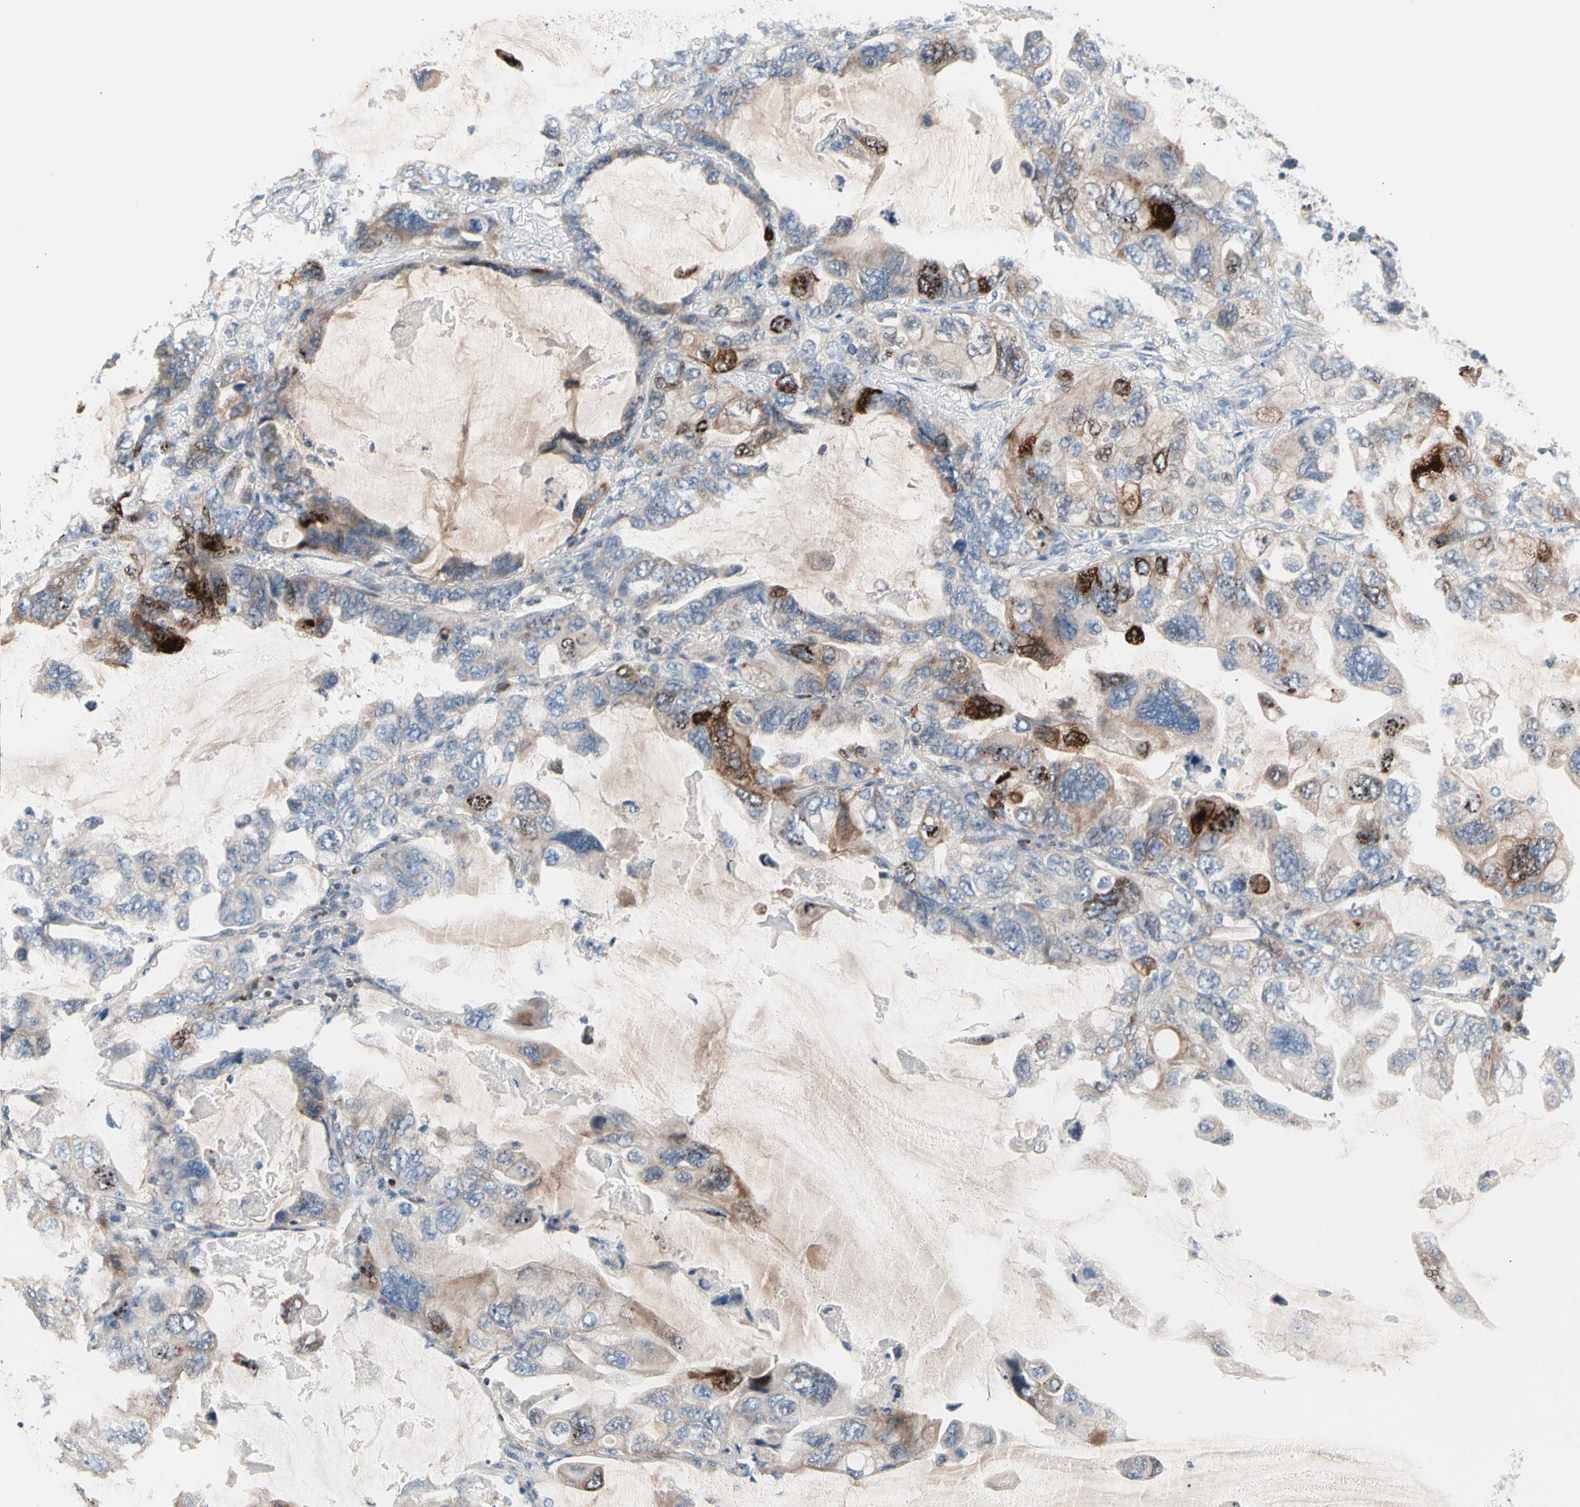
{"staining": {"intensity": "moderate", "quantity": "25%-75%", "location": "cytoplasmic/membranous"}, "tissue": "lung cancer", "cell_type": "Tumor cells", "image_type": "cancer", "snomed": [{"axis": "morphology", "description": "Squamous cell carcinoma, NOS"}, {"axis": "topography", "description": "Lung"}], "caption": "A micrograph showing moderate cytoplasmic/membranous positivity in about 25%-75% of tumor cells in squamous cell carcinoma (lung), as visualized by brown immunohistochemical staining.", "gene": "MAP3K3", "patient": {"sex": "female", "age": 73}}